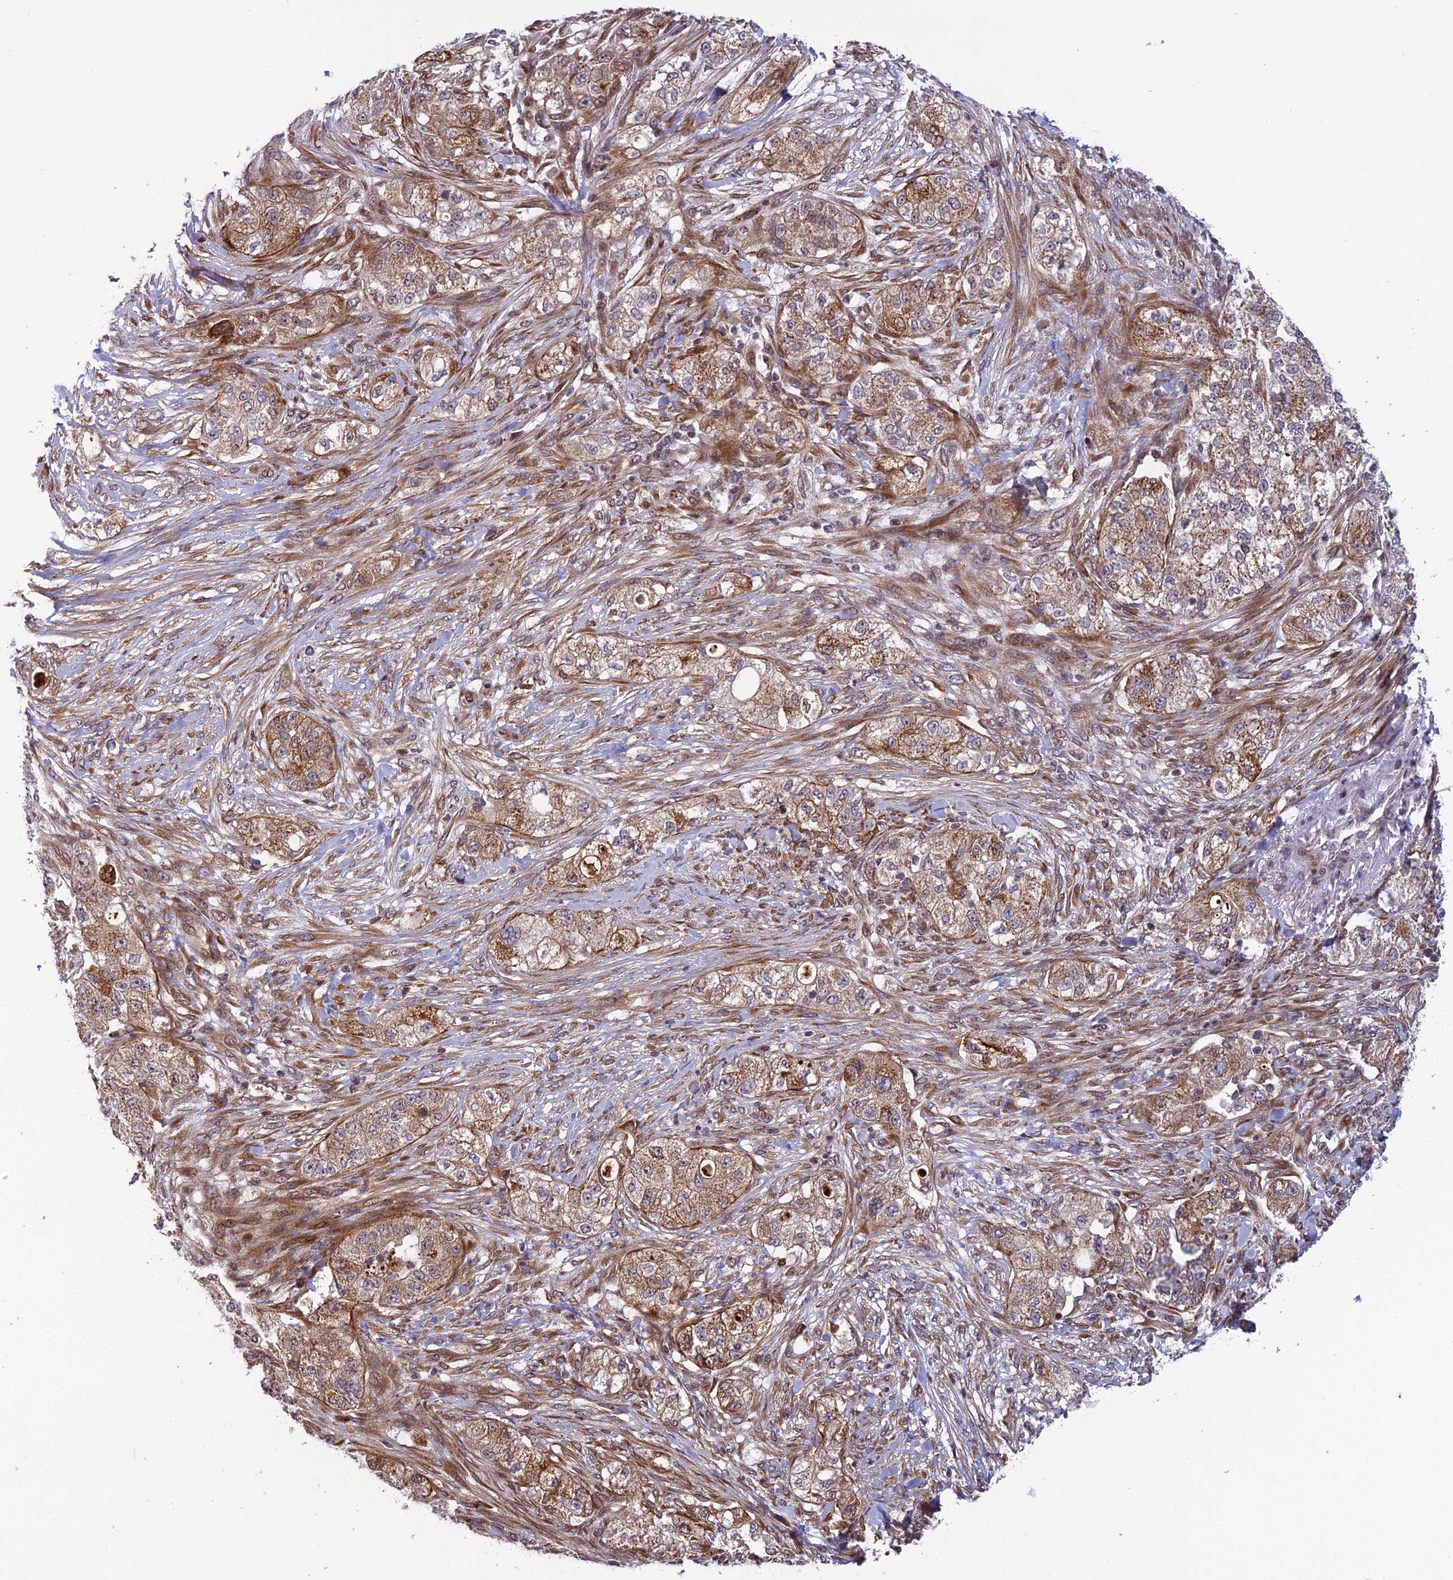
{"staining": {"intensity": "moderate", "quantity": "25%-75%", "location": "cytoplasmic/membranous"}, "tissue": "pancreatic cancer", "cell_type": "Tumor cells", "image_type": "cancer", "snomed": [{"axis": "morphology", "description": "Adenocarcinoma, NOS"}, {"axis": "topography", "description": "Pancreas"}], "caption": "High-magnification brightfield microscopy of adenocarcinoma (pancreatic) stained with DAB (brown) and counterstained with hematoxylin (blue). tumor cells exhibit moderate cytoplasmic/membranous positivity is appreciated in approximately25%-75% of cells. The staining is performed using DAB brown chromogen to label protein expression. The nuclei are counter-stained blue using hematoxylin.", "gene": "SMIM7", "patient": {"sex": "female", "age": 78}}